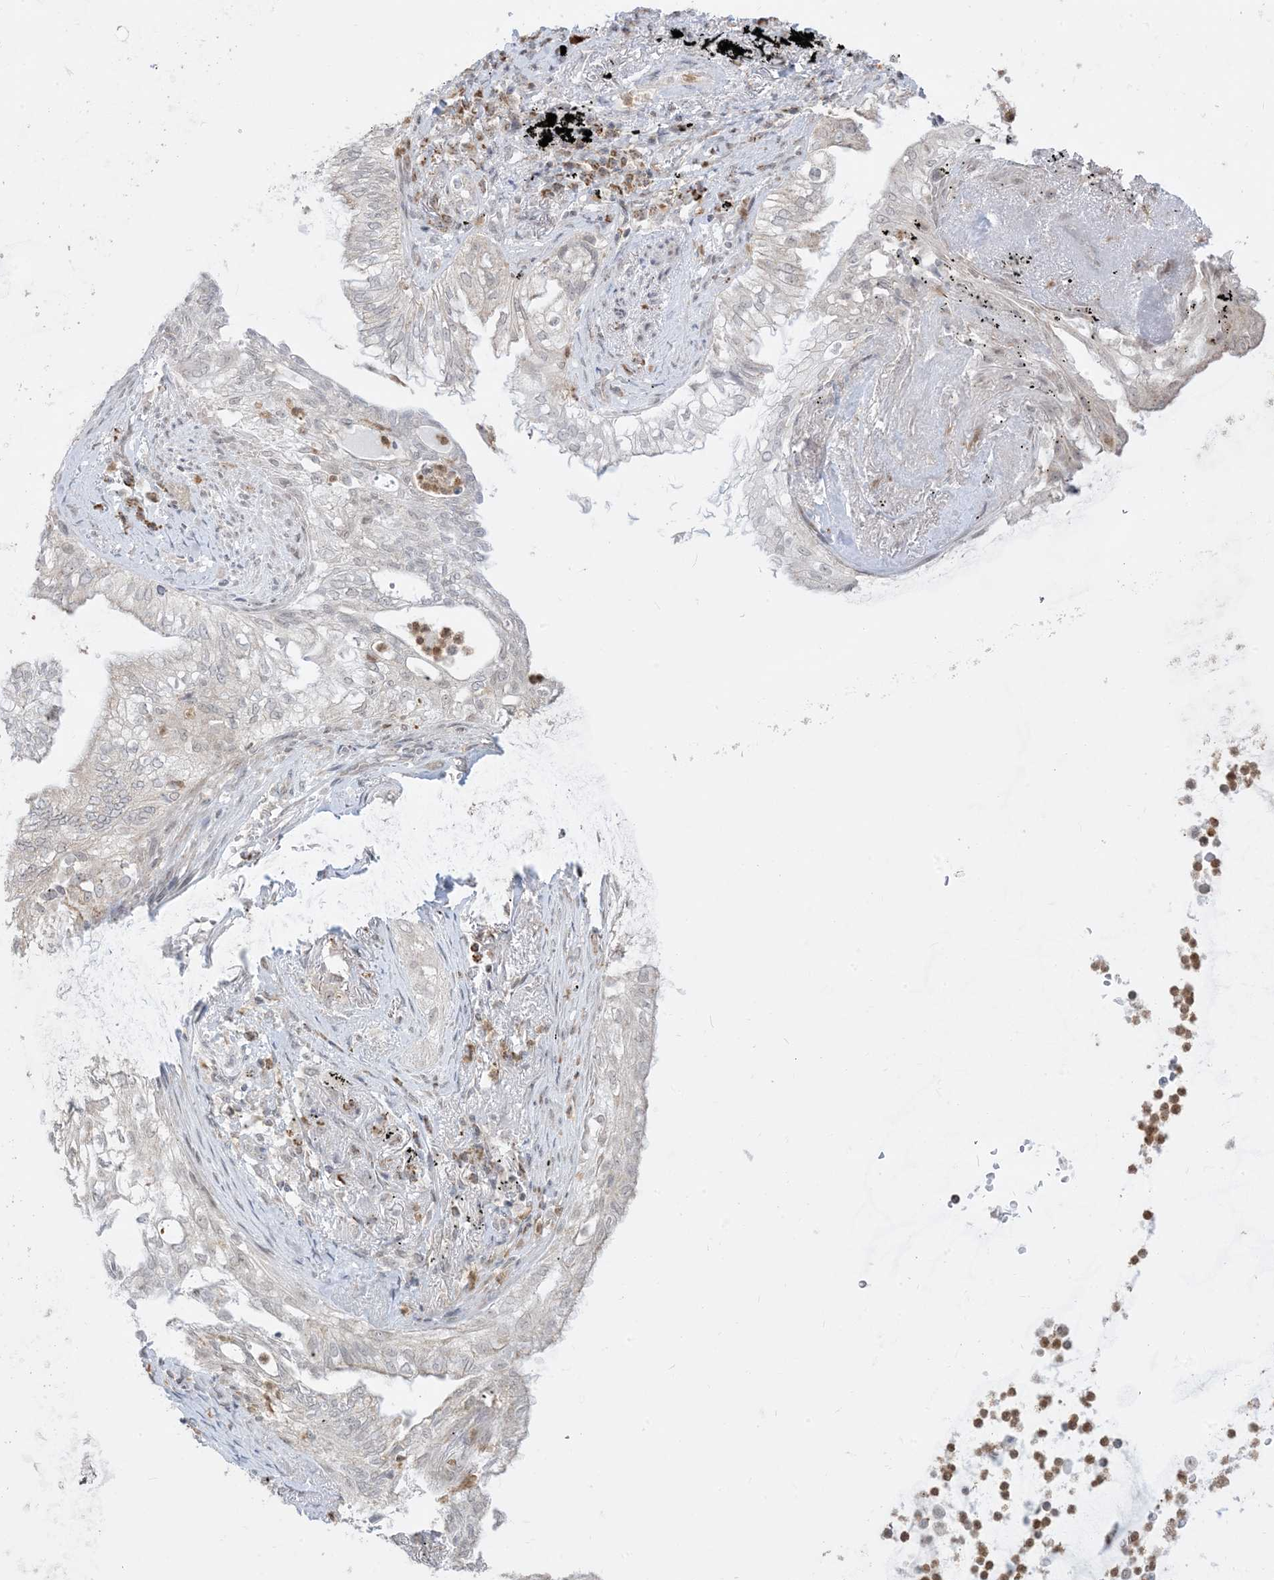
{"staining": {"intensity": "negative", "quantity": "none", "location": "none"}, "tissue": "lung cancer", "cell_type": "Tumor cells", "image_type": "cancer", "snomed": [{"axis": "morphology", "description": "Adenocarcinoma, NOS"}, {"axis": "topography", "description": "Lung"}], "caption": "There is no significant staining in tumor cells of lung cancer.", "gene": "KANSL3", "patient": {"sex": "female", "age": 70}}